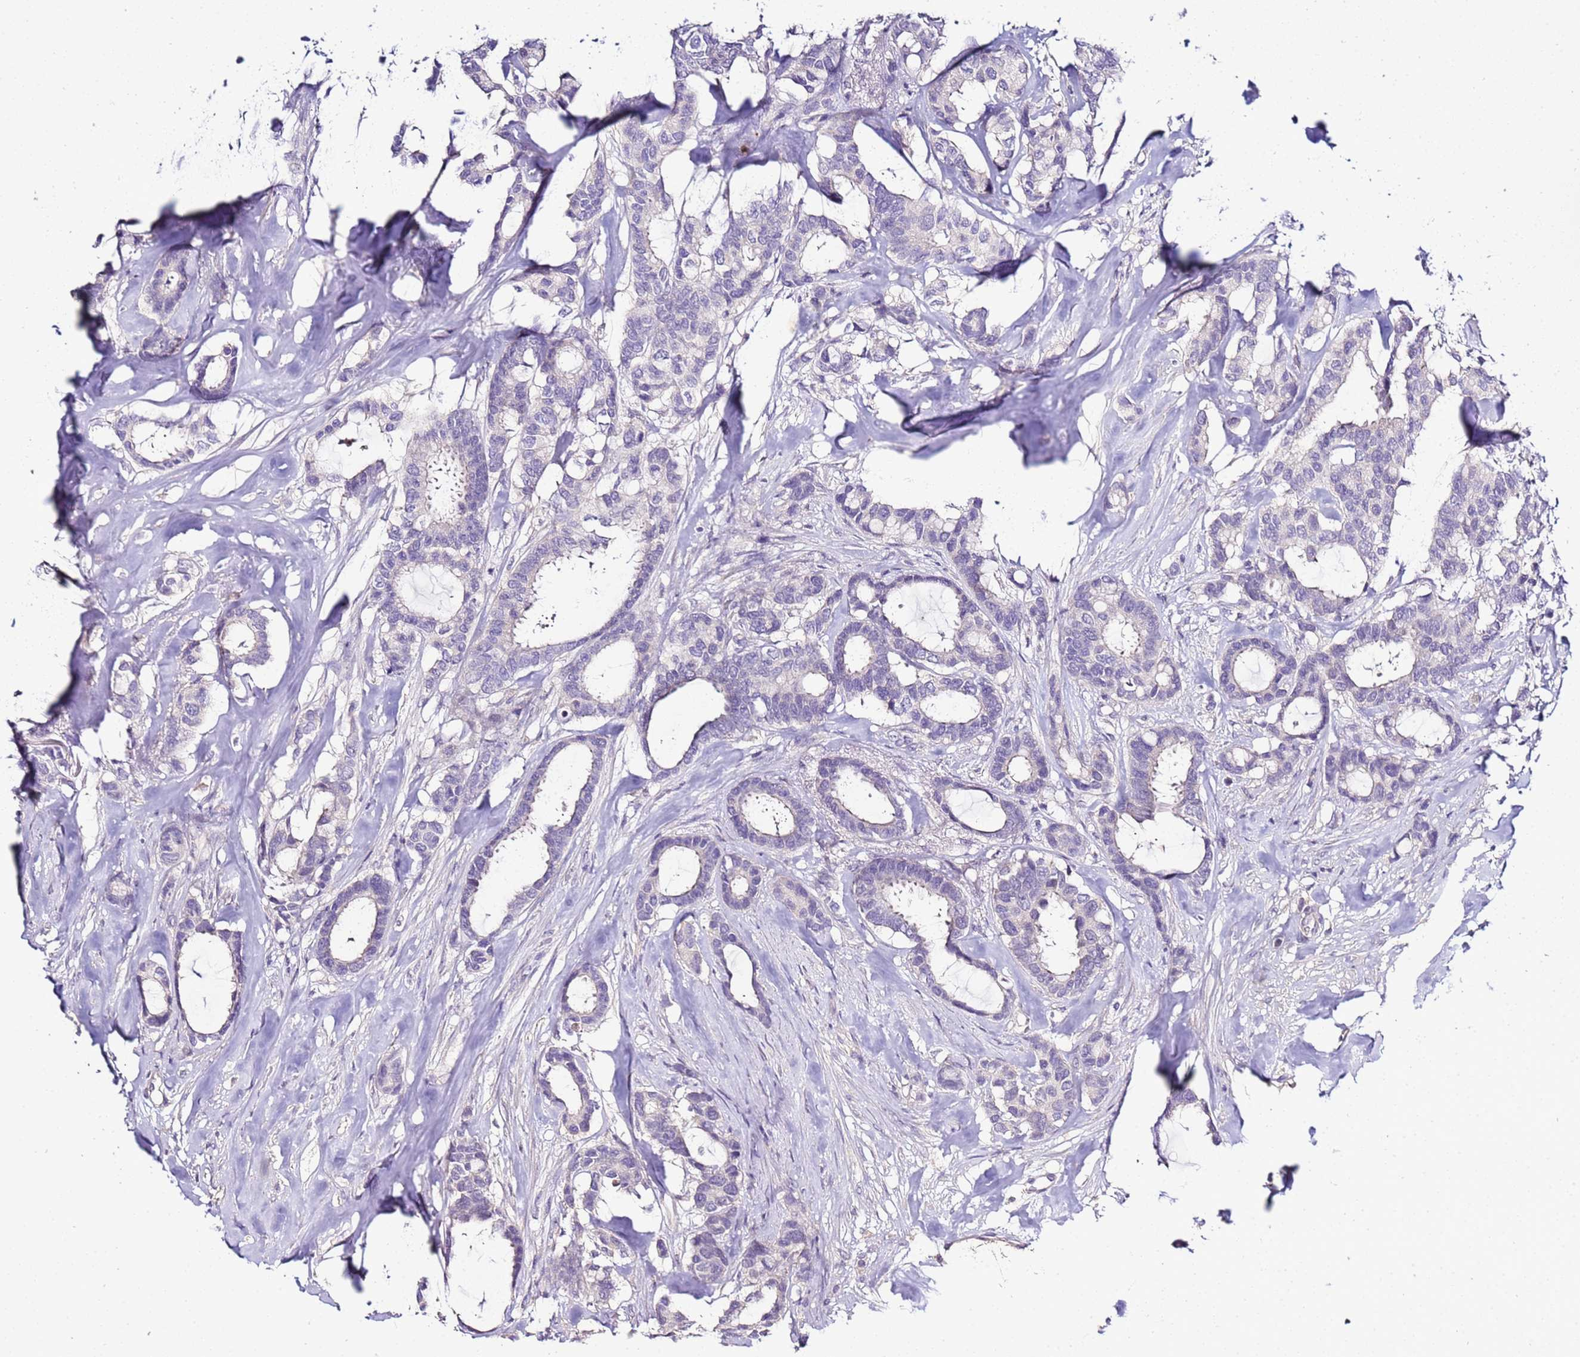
{"staining": {"intensity": "negative", "quantity": "none", "location": "none"}, "tissue": "breast cancer", "cell_type": "Tumor cells", "image_type": "cancer", "snomed": [{"axis": "morphology", "description": "Duct carcinoma"}, {"axis": "topography", "description": "Breast"}], "caption": "A micrograph of human breast cancer (infiltrating ductal carcinoma) is negative for staining in tumor cells.", "gene": "IL2RG", "patient": {"sex": "female", "age": 87}}